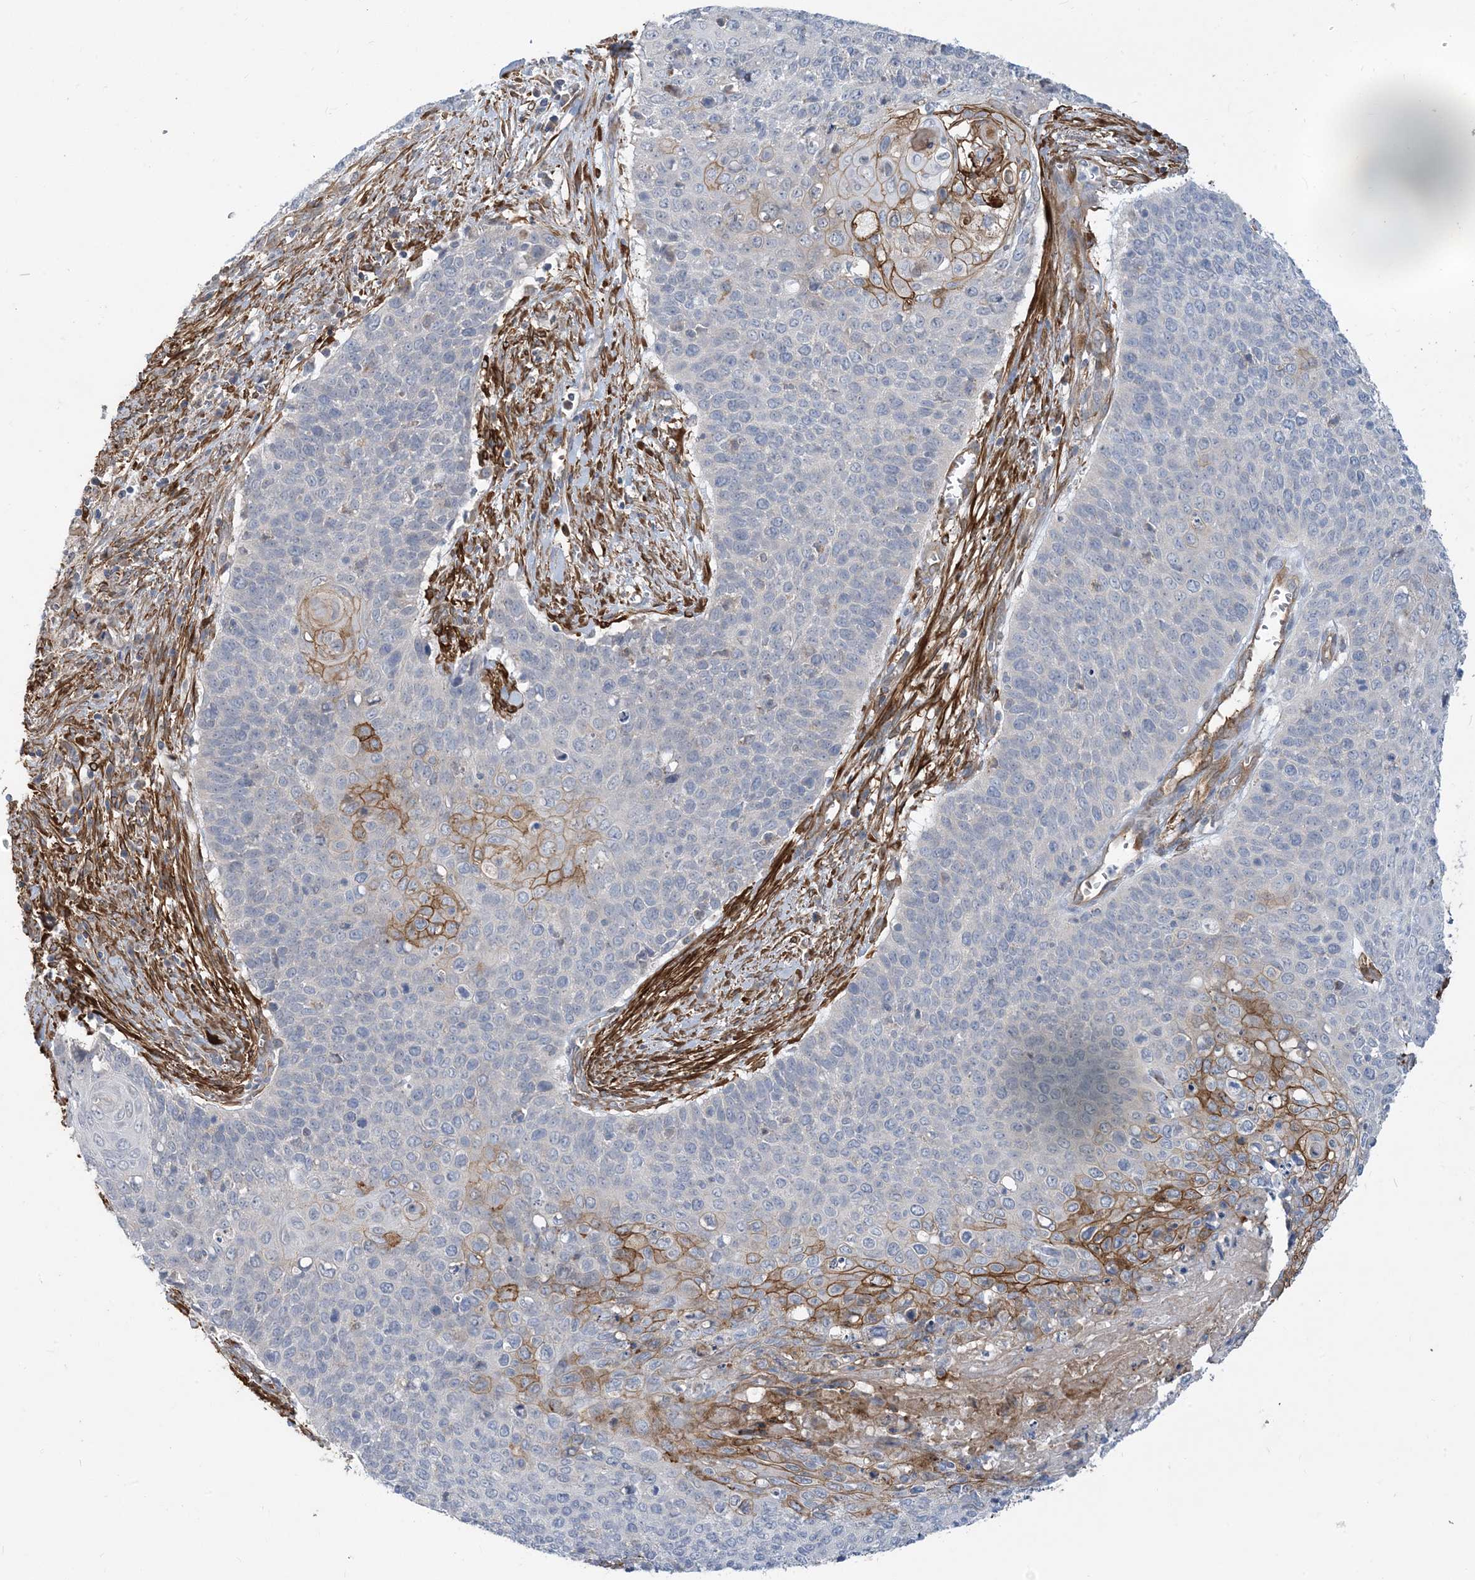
{"staining": {"intensity": "negative", "quantity": "none", "location": "none"}, "tissue": "cervical cancer", "cell_type": "Tumor cells", "image_type": "cancer", "snomed": [{"axis": "morphology", "description": "Squamous cell carcinoma, NOS"}, {"axis": "topography", "description": "Cervix"}], "caption": "An IHC photomicrograph of cervical squamous cell carcinoma is shown. There is no staining in tumor cells of cervical squamous cell carcinoma.", "gene": "EIF2A", "patient": {"sex": "female", "age": 39}}